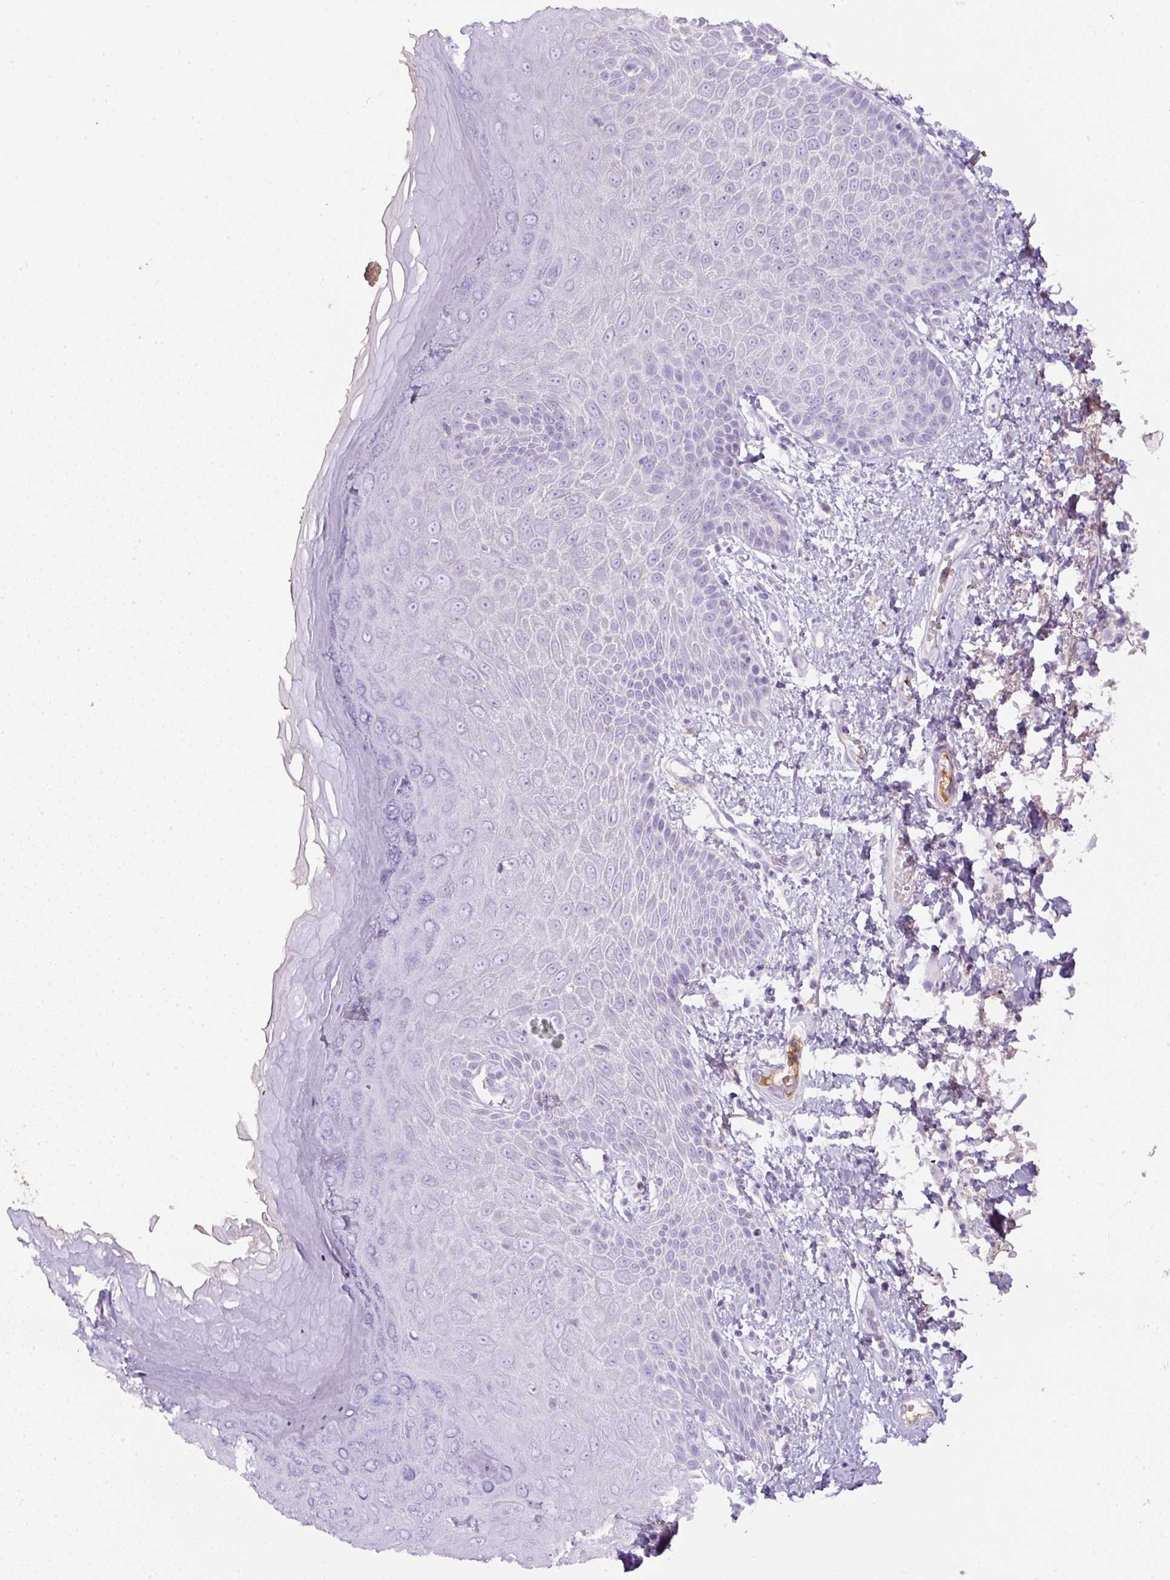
{"staining": {"intensity": "moderate", "quantity": "<25%", "location": "cytoplasmic/membranous"}, "tissue": "skin", "cell_type": "Epidermal cells", "image_type": "normal", "snomed": [{"axis": "morphology", "description": "Normal tissue, NOS"}, {"axis": "topography", "description": "Anal"}, {"axis": "topography", "description": "Peripheral nerve tissue"}], "caption": "Immunohistochemistry photomicrograph of normal skin: skin stained using immunohistochemistry (IHC) reveals low levels of moderate protein expression localized specifically in the cytoplasmic/membranous of epidermal cells, appearing as a cytoplasmic/membranous brown color.", "gene": "APOA1", "patient": {"sex": "male", "age": 78}}